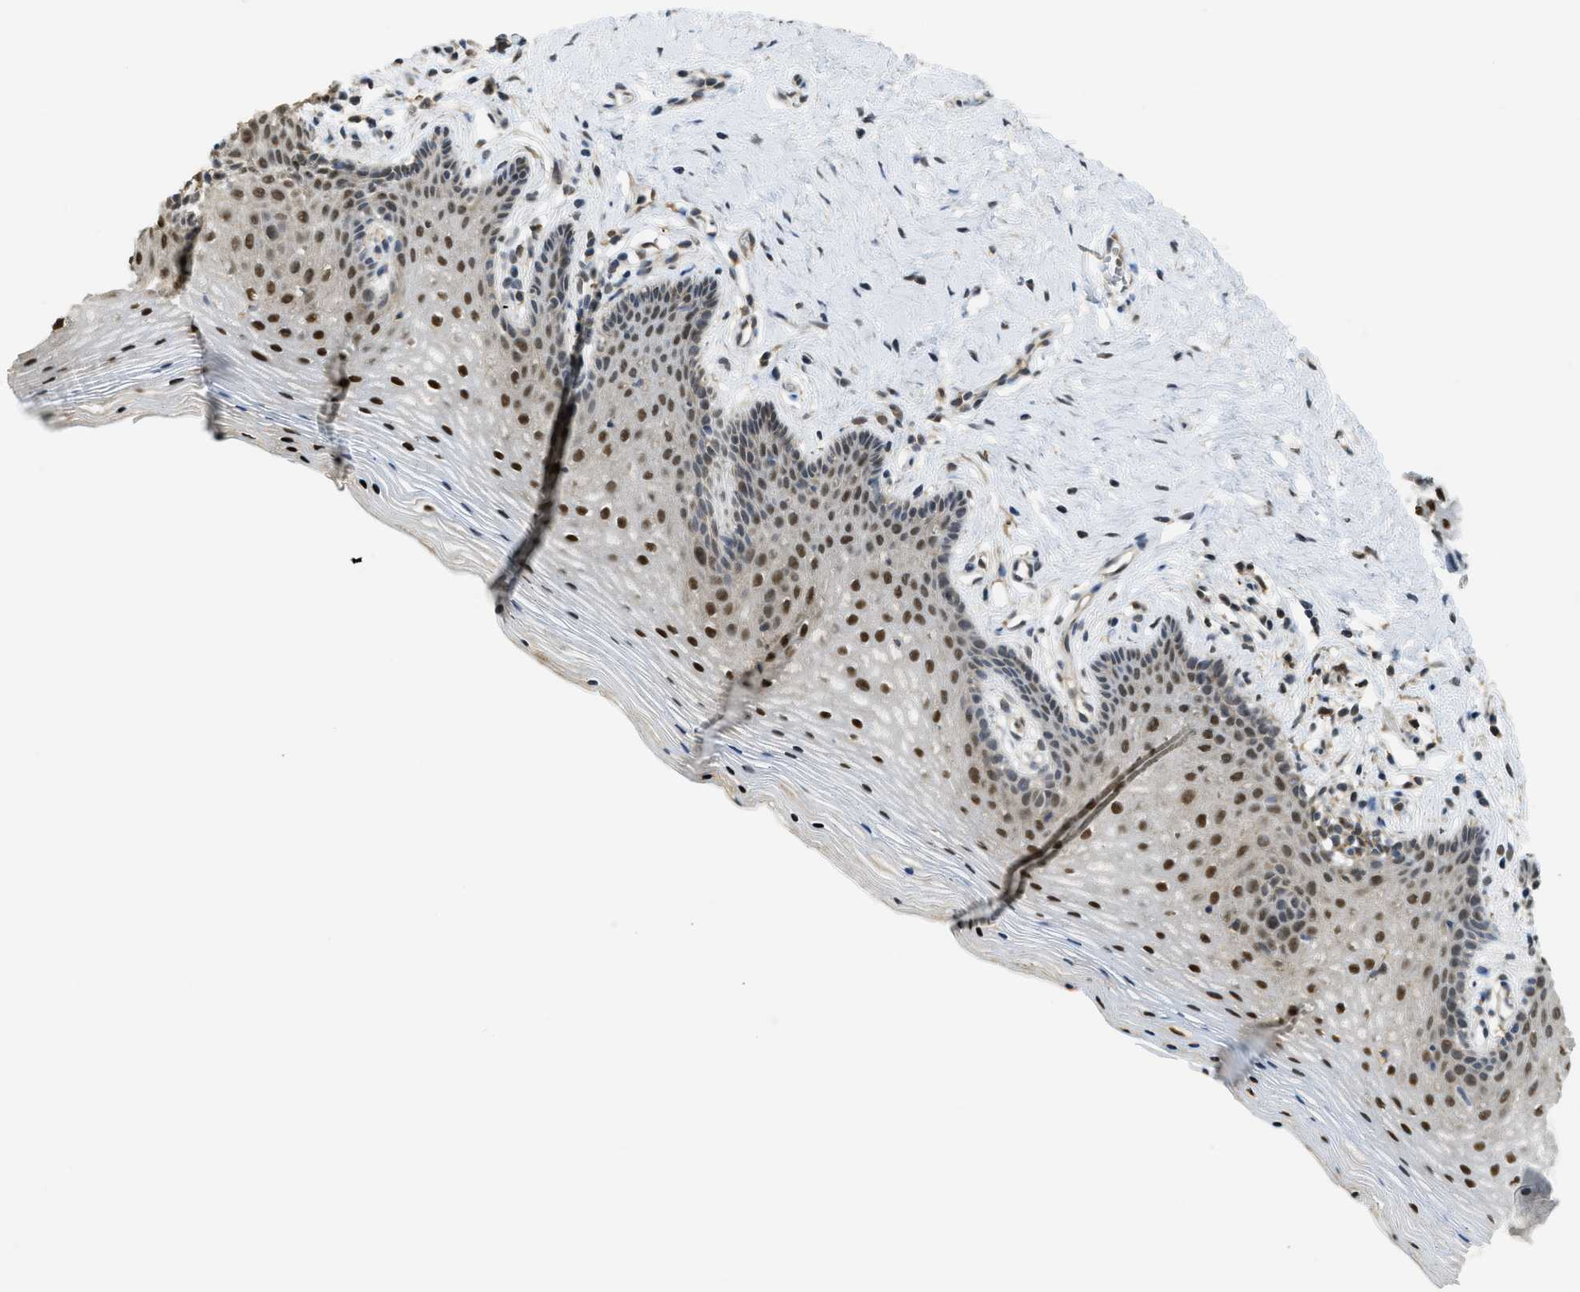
{"staining": {"intensity": "strong", "quantity": "25%-75%", "location": "nuclear"}, "tissue": "vagina", "cell_type": "Squamous epithelial cells", "image_type": "normal", "snomed": [{"axis": "morphology", "description": "Normal tissue, NOS"}, {"axis": "topography", "description": "Vagina"}], "caption": "Protein staining by IHC displays strong nuclear expression in approximately 25%-75% of squamous epithelial cells in normal vagina.", "gene": "PSMC5", "patient": {"sex": "female", "age": 32}}